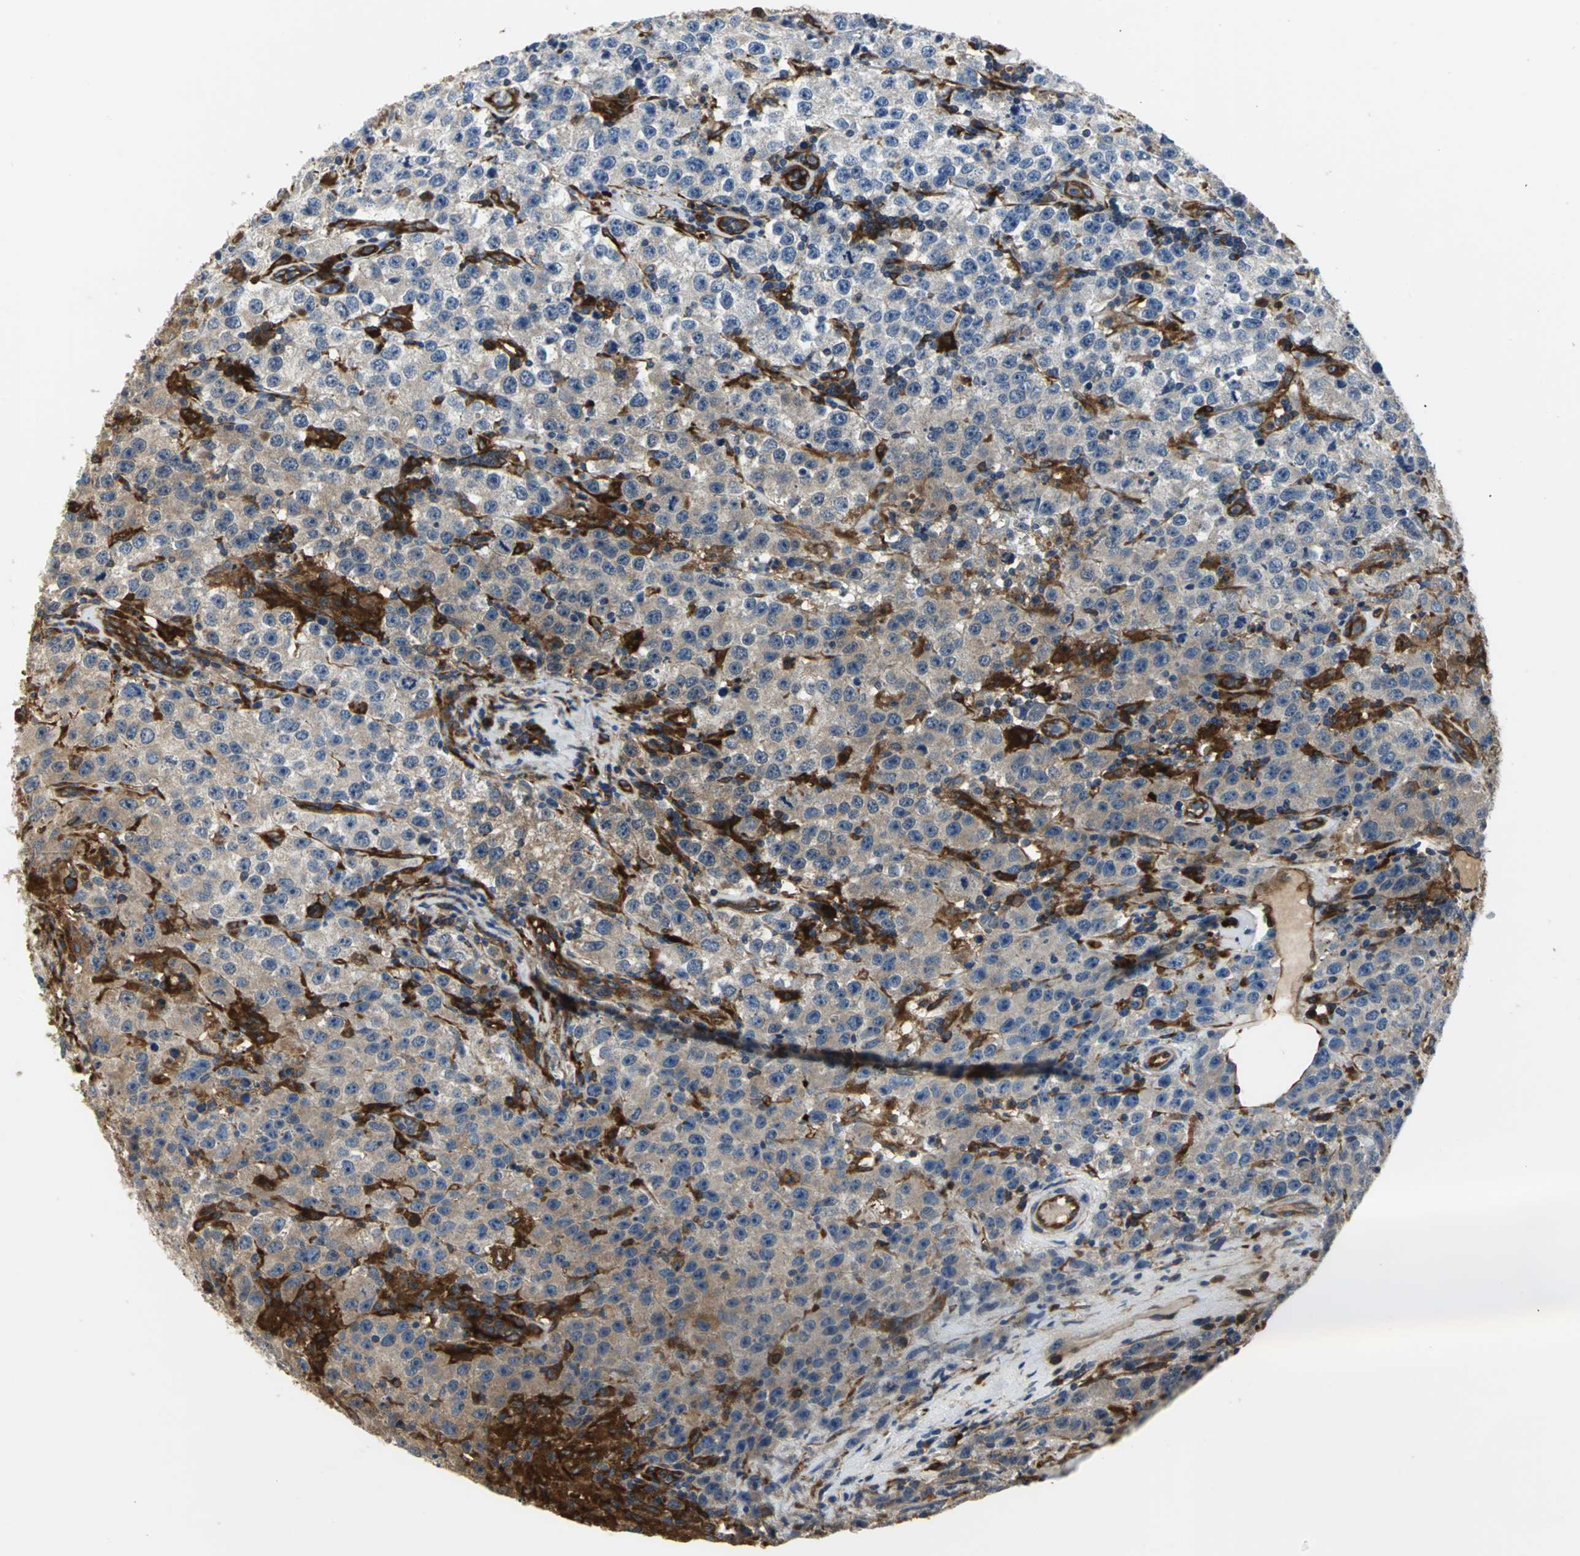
{"staining": {"intensity": "moderate", "quantity": "25%-75%", "location": "cytoplasmic/membranous"}, "tissue": "testis cancer", "cell_type": "Tumor cells", "image_type": "cancer", "snomed": [{"axis": "morphology", "description": "Seminoma, NOS"}, {"axis": "topography", "description": "Testis"}], "caption": "Testis seminoma stained with a brown dye displays moderate cytoplasmic/membranous positive positivity in approximately 25%-75% of tumor cells.", "gene": "CHRNB1", "patient": {"sex": "male", "age": 52}}